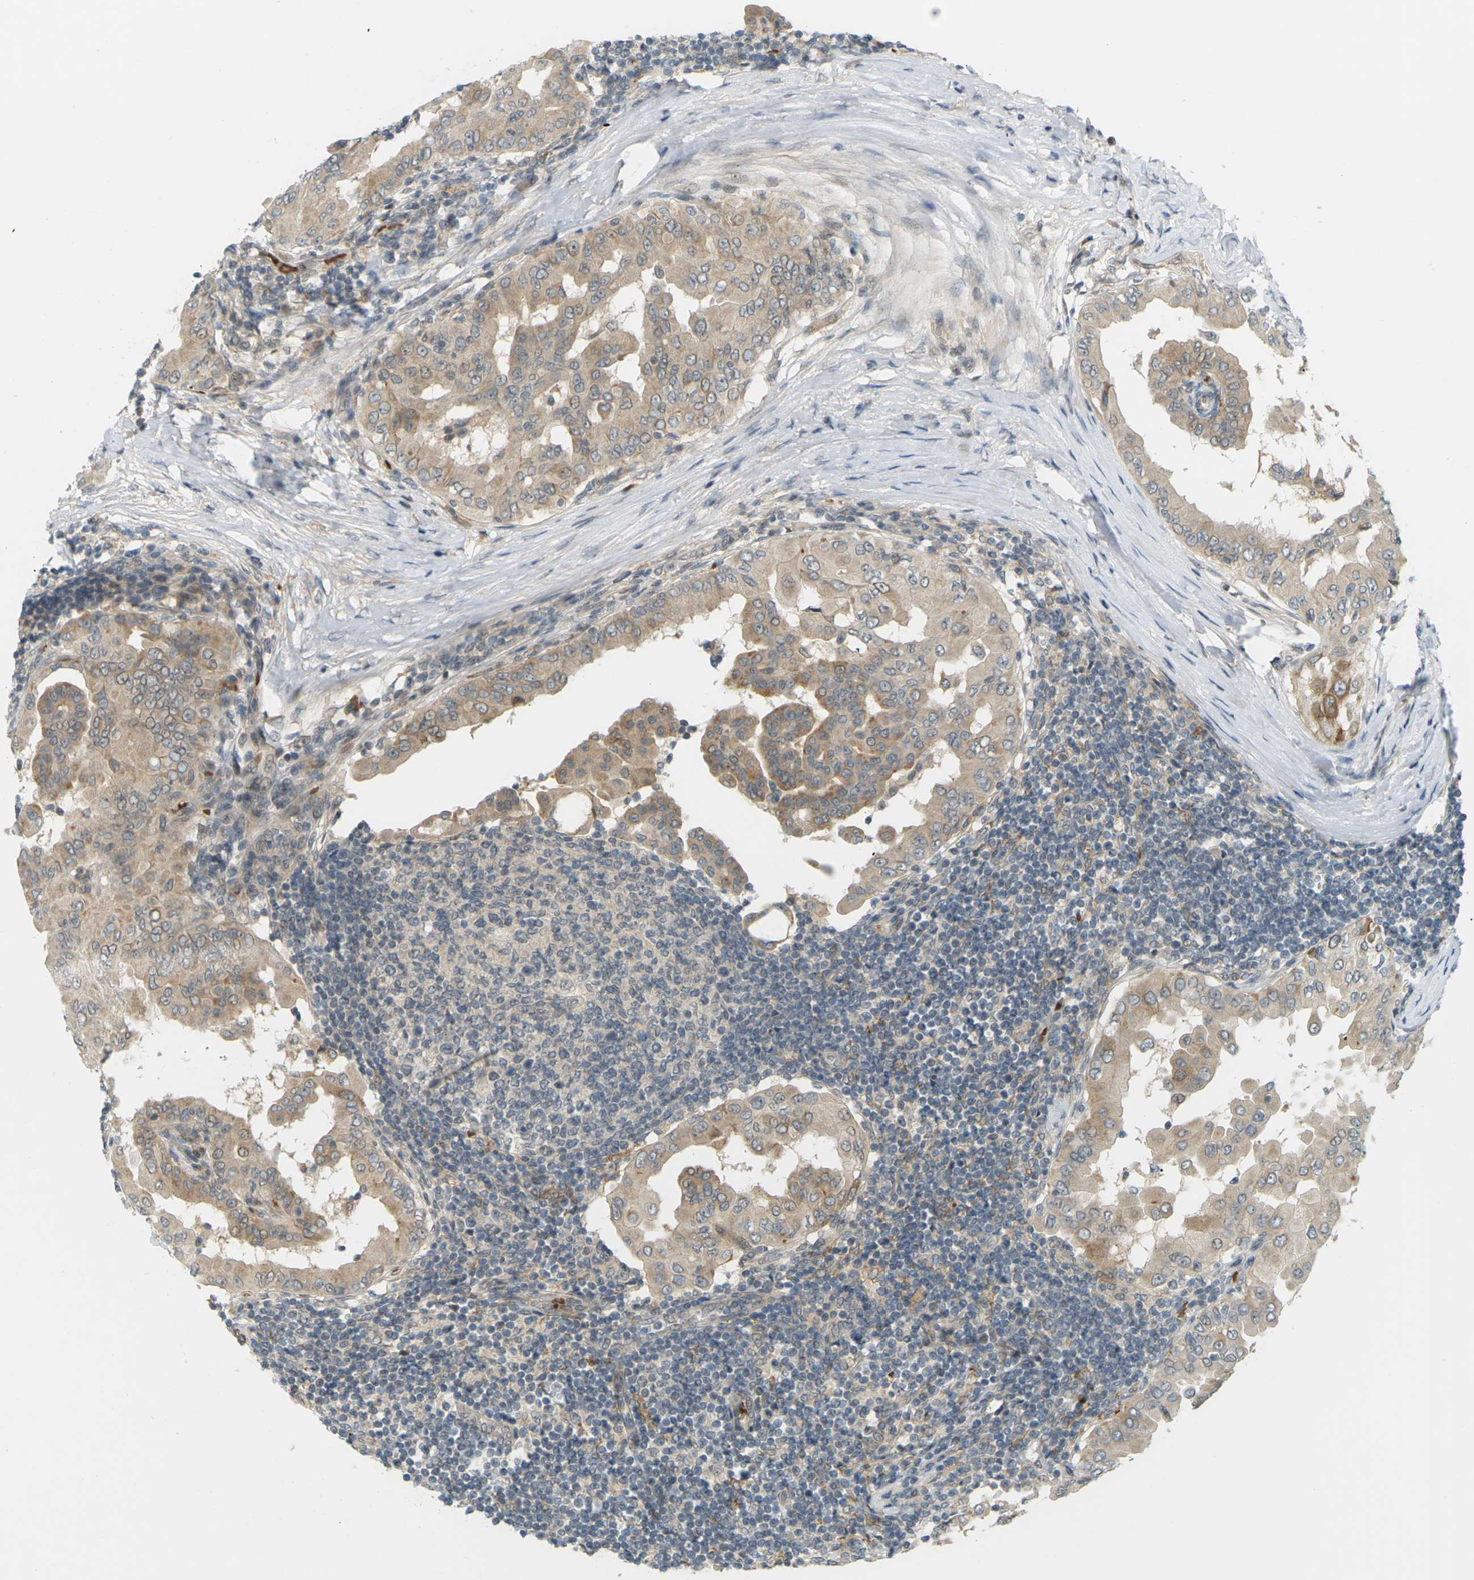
{"staining": {"intensity": "moderate", "quantity": ">75%", "location": "cytoplasmic/membranous"}, "tissue": "thyroid cancer", "cell_type": "Tumor cells", "image_type": "cancer", "snomed": [{"axis": "morphology", "description": "Papillary adenocarcinoma, NOS"}, {"axis": "topography", "description": "Thyroid gland"}], "caption": "The immunohistochemical stain highlights moderate cytoplasmic/membranous expression in tumor cells of papillary adenocarcinoma (thyroid) tissue.", "gene": "SOCS6", "patient": {"sex": "male", "age": 33}}